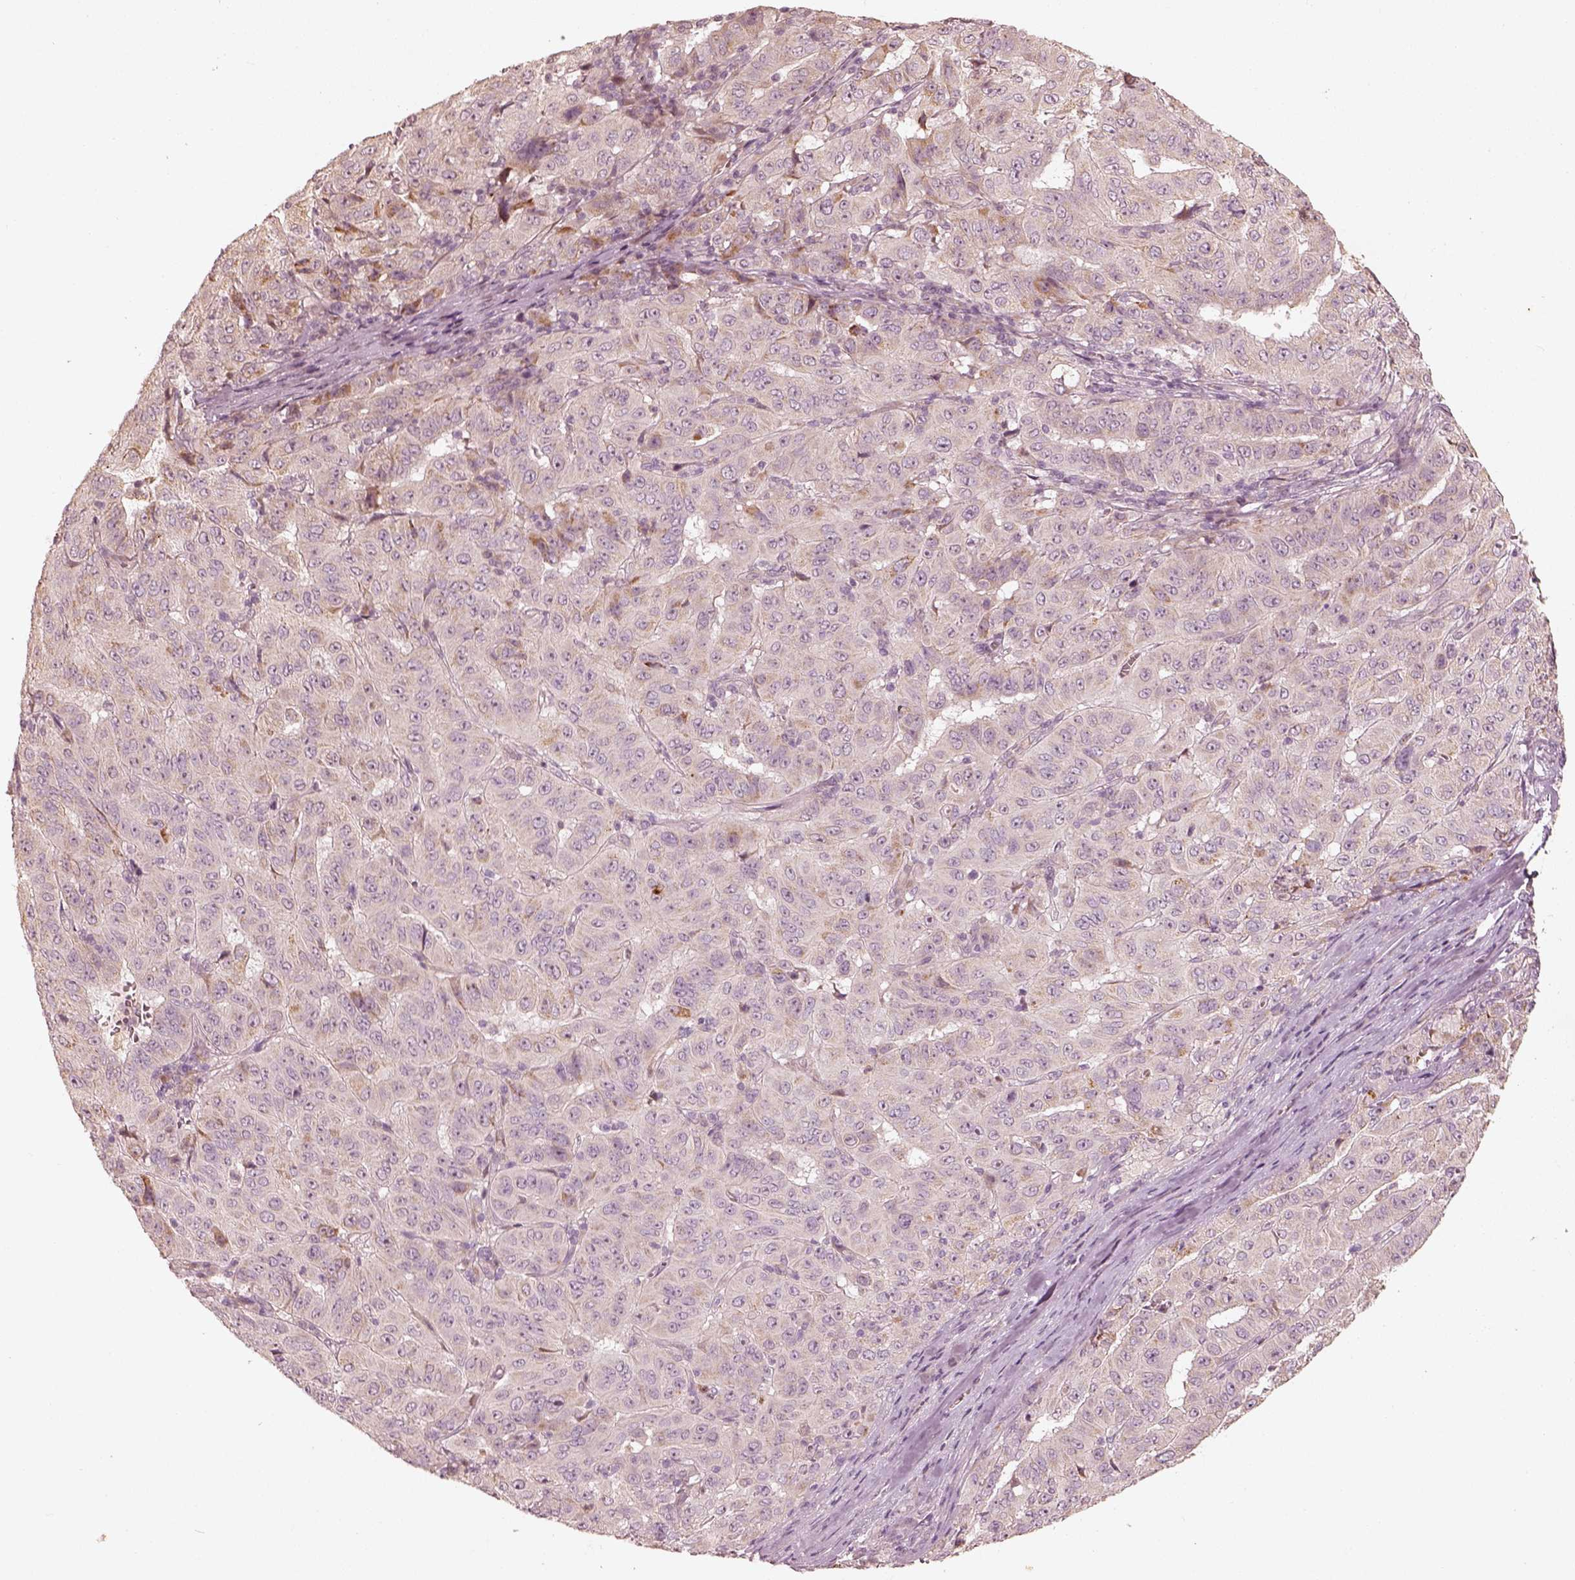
{"staining": {"intensity": "moderate", "quantity": "<25%", "location": "cytoplasmic/membranous"}, "tissue": "pancreatic cancer", "cell_type": "Tumor cells", "image_type": "cancer", "snomed": [{"axis": "morphology", "description": "Adenocarcinoma, NOS"}, {"axis": "topography", "description": "Pancreas"}], "caption": "About <25% of tumor cells in human pancreatic cancer demonstrate moderate cytoplasmic/membranous protein expression as visualized by brown immunohistochemical staining.", "gene": "WLS", "patient": {"sex": "male", "age": 63}}